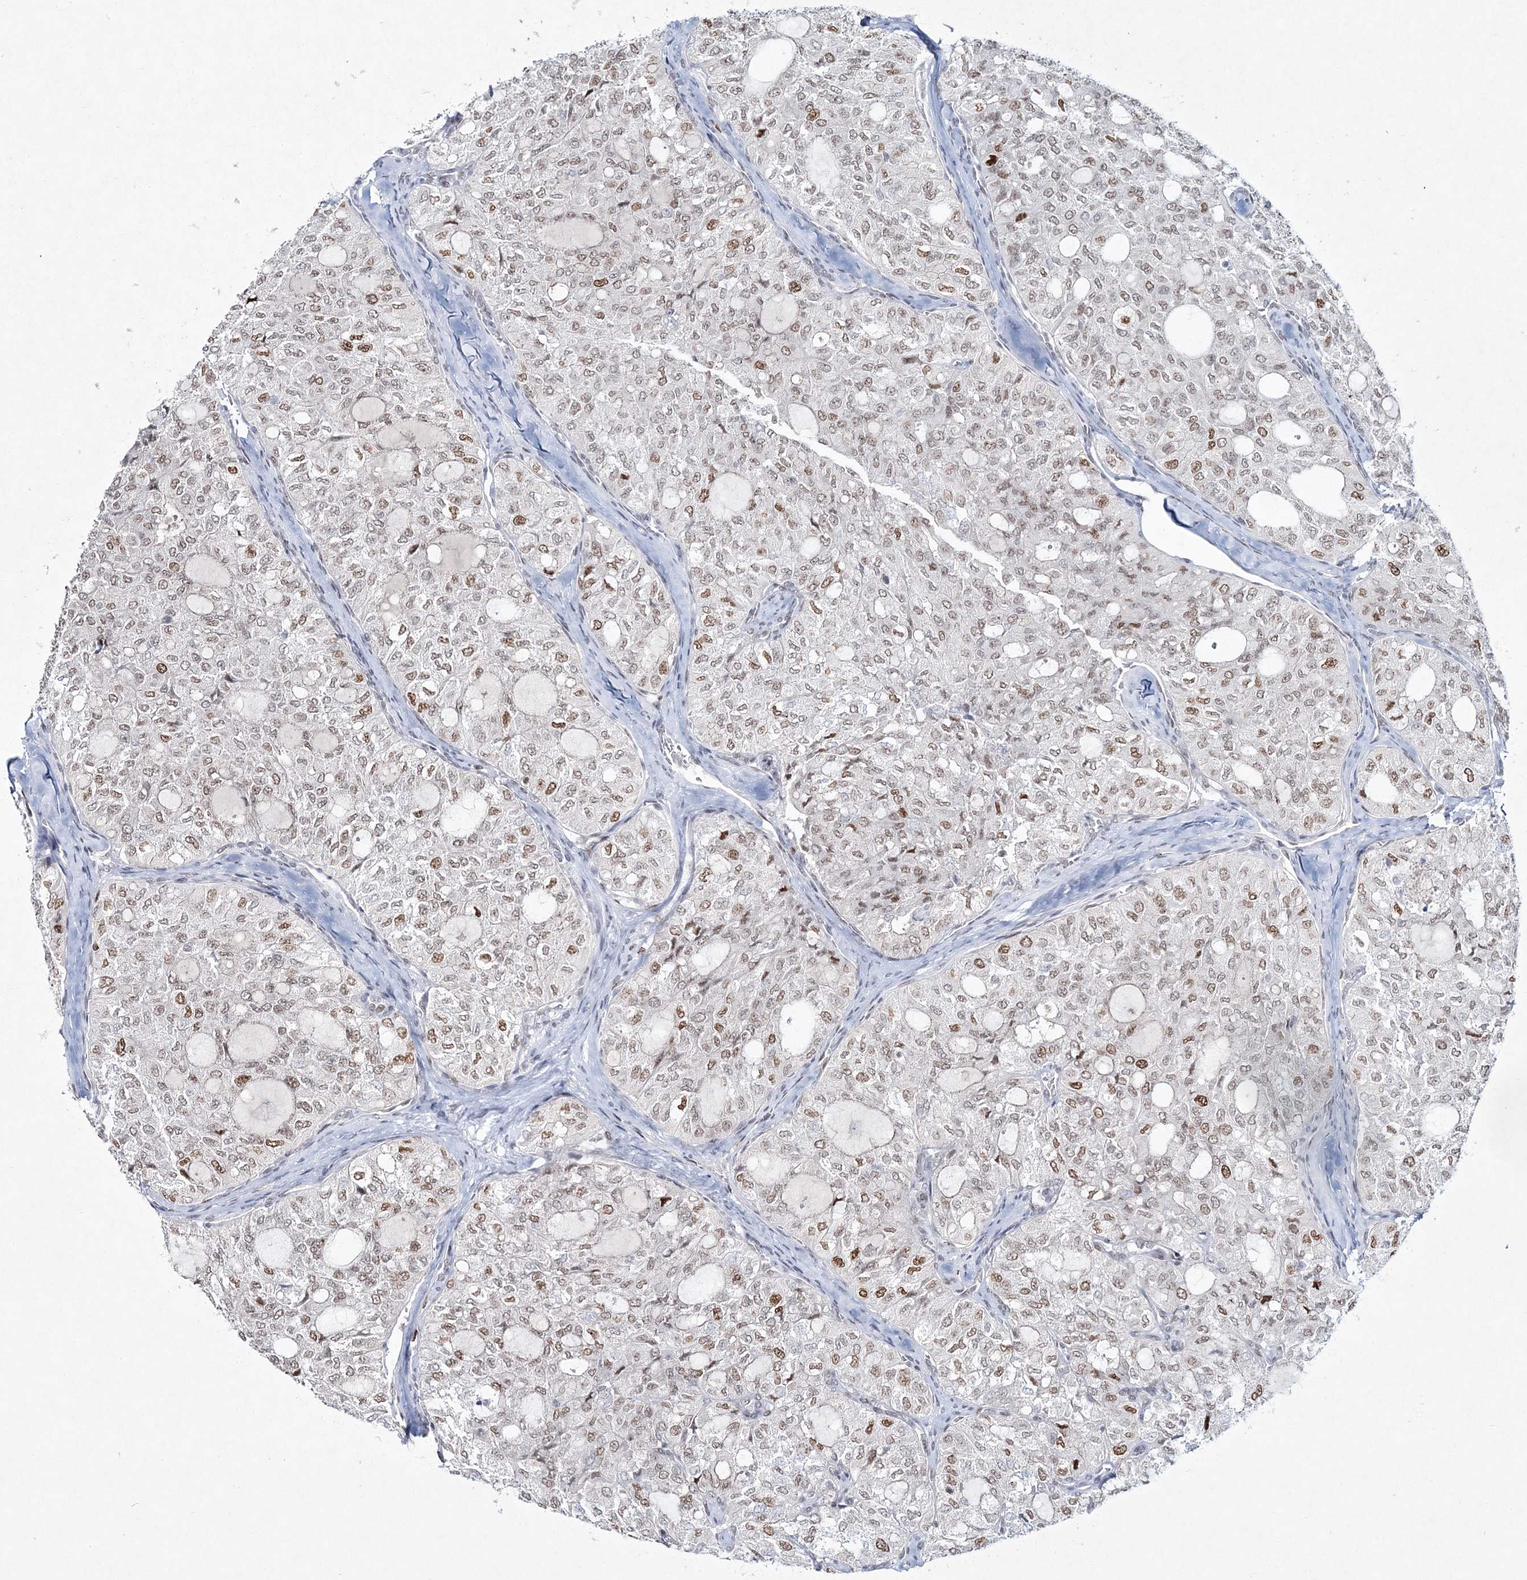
{"staining": {"intensity": "moderate", "quantity": "25%-75%", "location": "nuclear"}, "tissue": "thyroid cancer", "cell_type": "Tumor cells", "image_type": "cancer", "snomed": [{"axis": "morphology", "description": "Follicular adenoma carcinoma, NOS"}, {"axis": "topography", "description": "Thyroid gland"}], "caption": "Thyroid cancer was stained to show a protein in brown. There is medium levels of moderate nuclear positivity in approximately 25%-75% of tumor cells.", "gene": "LRRFIP2", "patient": {"sex": "male", "age": 75}}